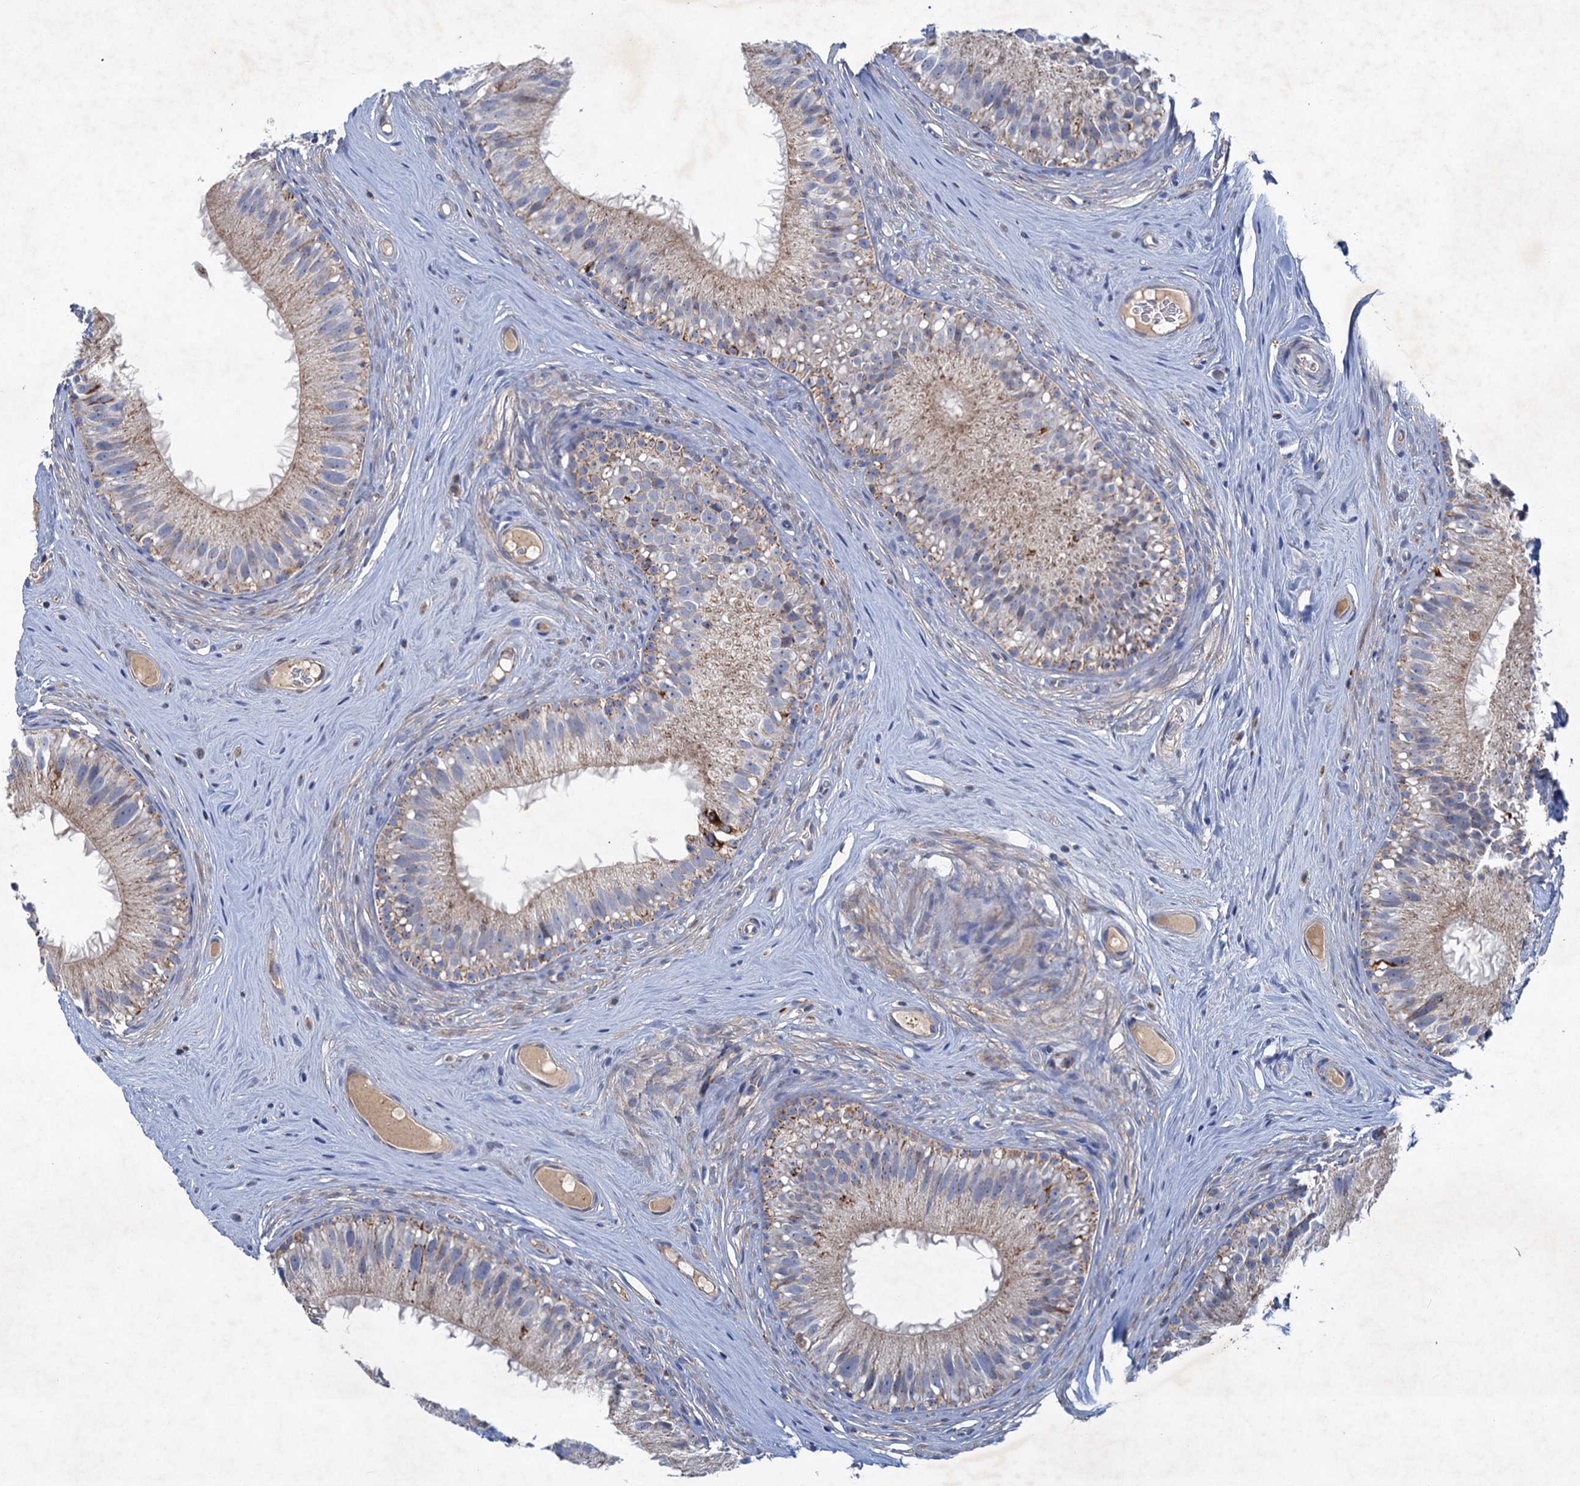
{"staining": {"intensity": "moderate", "quantity": "25%-75%", "location": "cytoplasmic/membranous"}, "tissue": "epididymis", "cell_type": "Glandular cells", "image_type": "normal", "snomed": [{"axis": "morphology", "description": "Normal tissue, NOS"}, {"axis": "topography", "description": "Epididymis"}], "caption": "Glandular cells exhibit medium levels of moderate cytoplasmic/membranous positivity in approximately 25%-75% of cells in benign human epididymis. Nuclei are stained in blue.", "gene": "GTPBP3", "patient": {"sex": "male", "age": 45}}